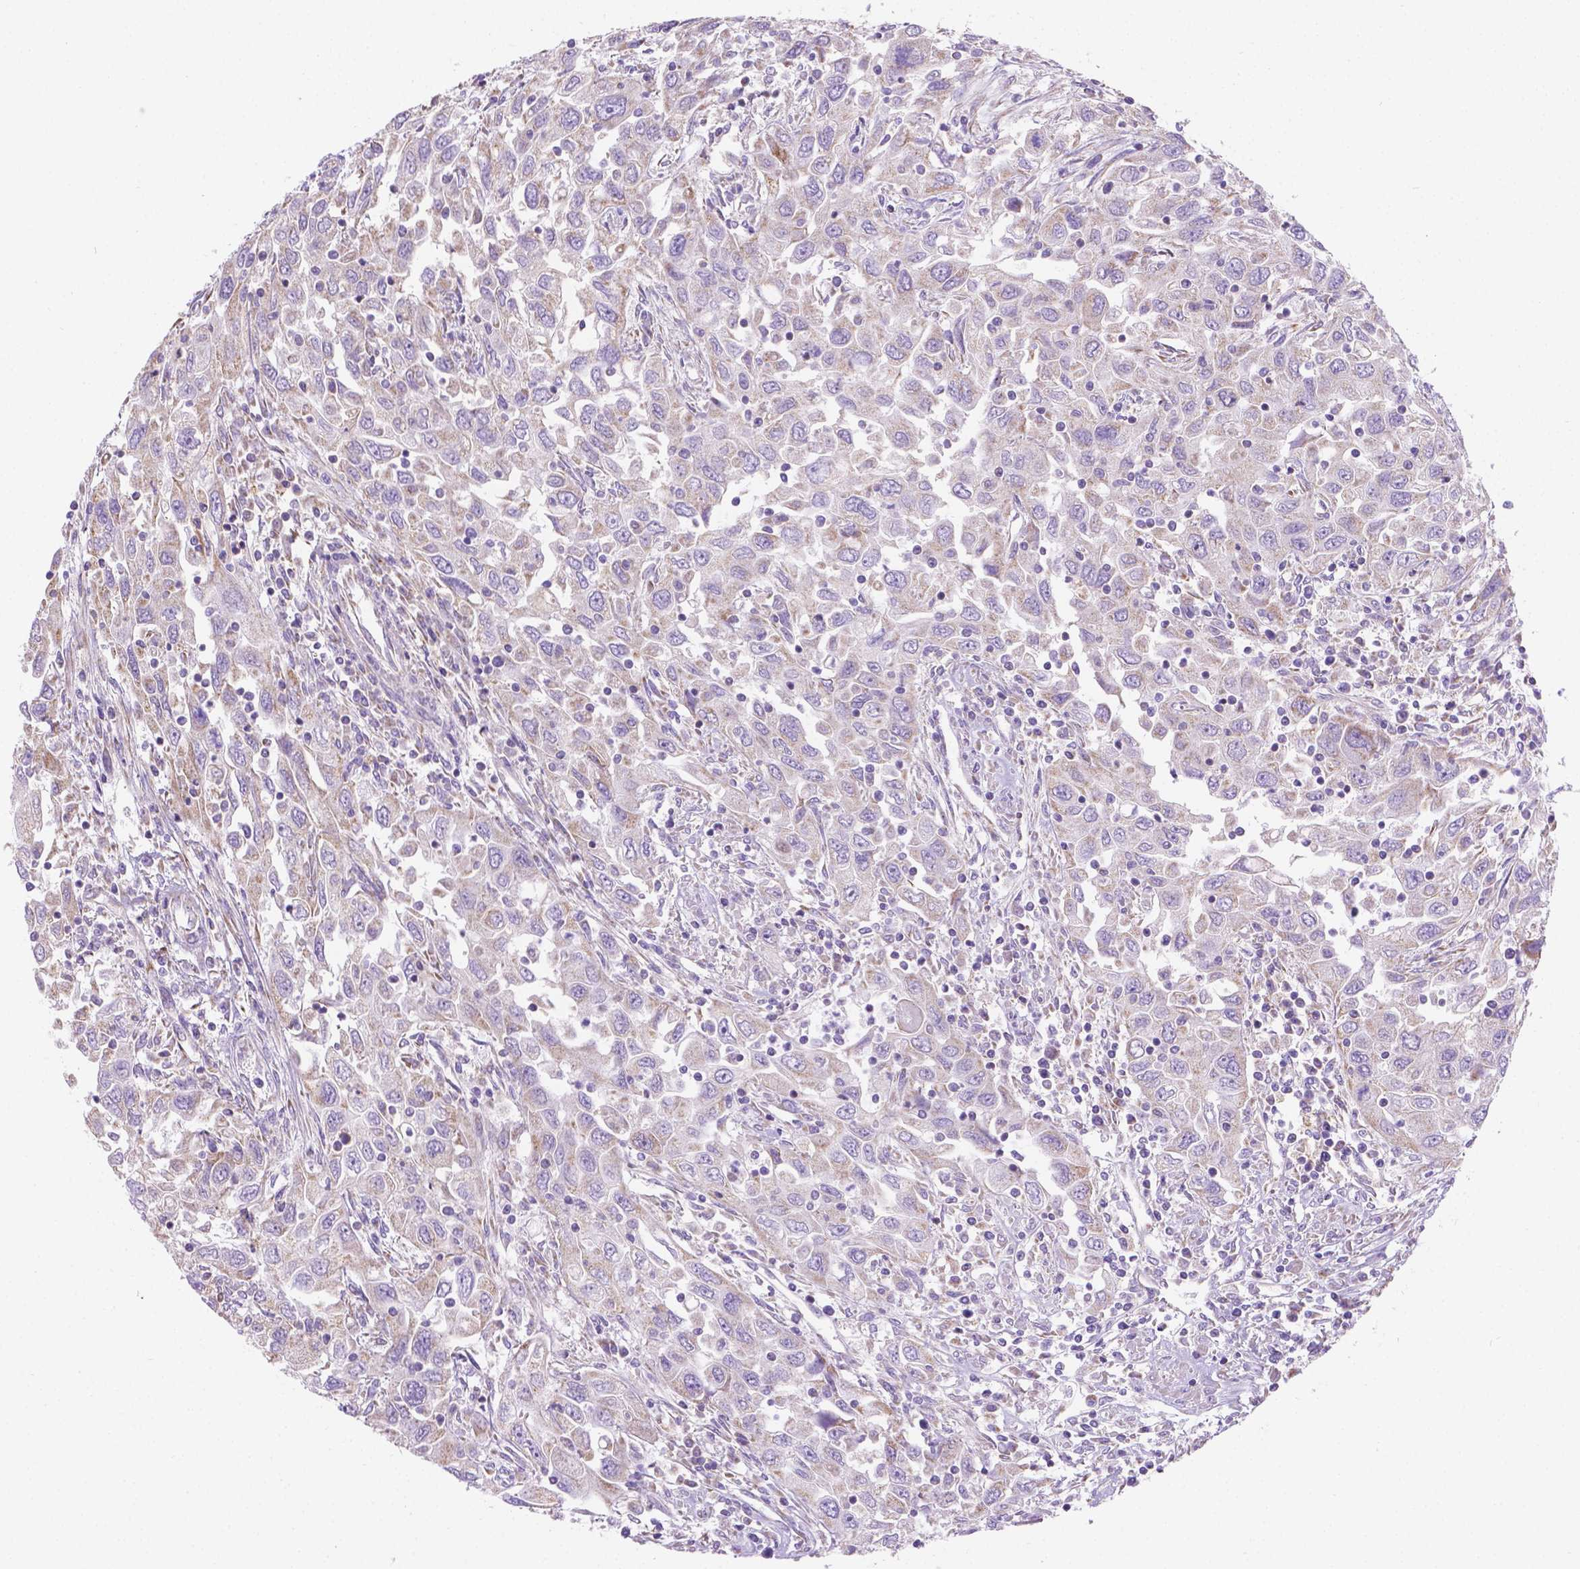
{"staining": {"intensity": "negative", "quantity": "none", "location": "none"}, "tissue": "urothelial cancer", "cell_type": "Tumor cells", "image_type": "cancer", "snomed": [{"axis": "morphology", "description": "Urothelial carcinoma, High grade"}, {"axis": "topography", "description": "Urinary bladder"}], "caption": "The immunohistochemistry histopathology image has no significant expression in tumor cells of urothelial cancer tissue.", "gene": "CSPG5", "patient": {"sex": "male", "age": 76}}